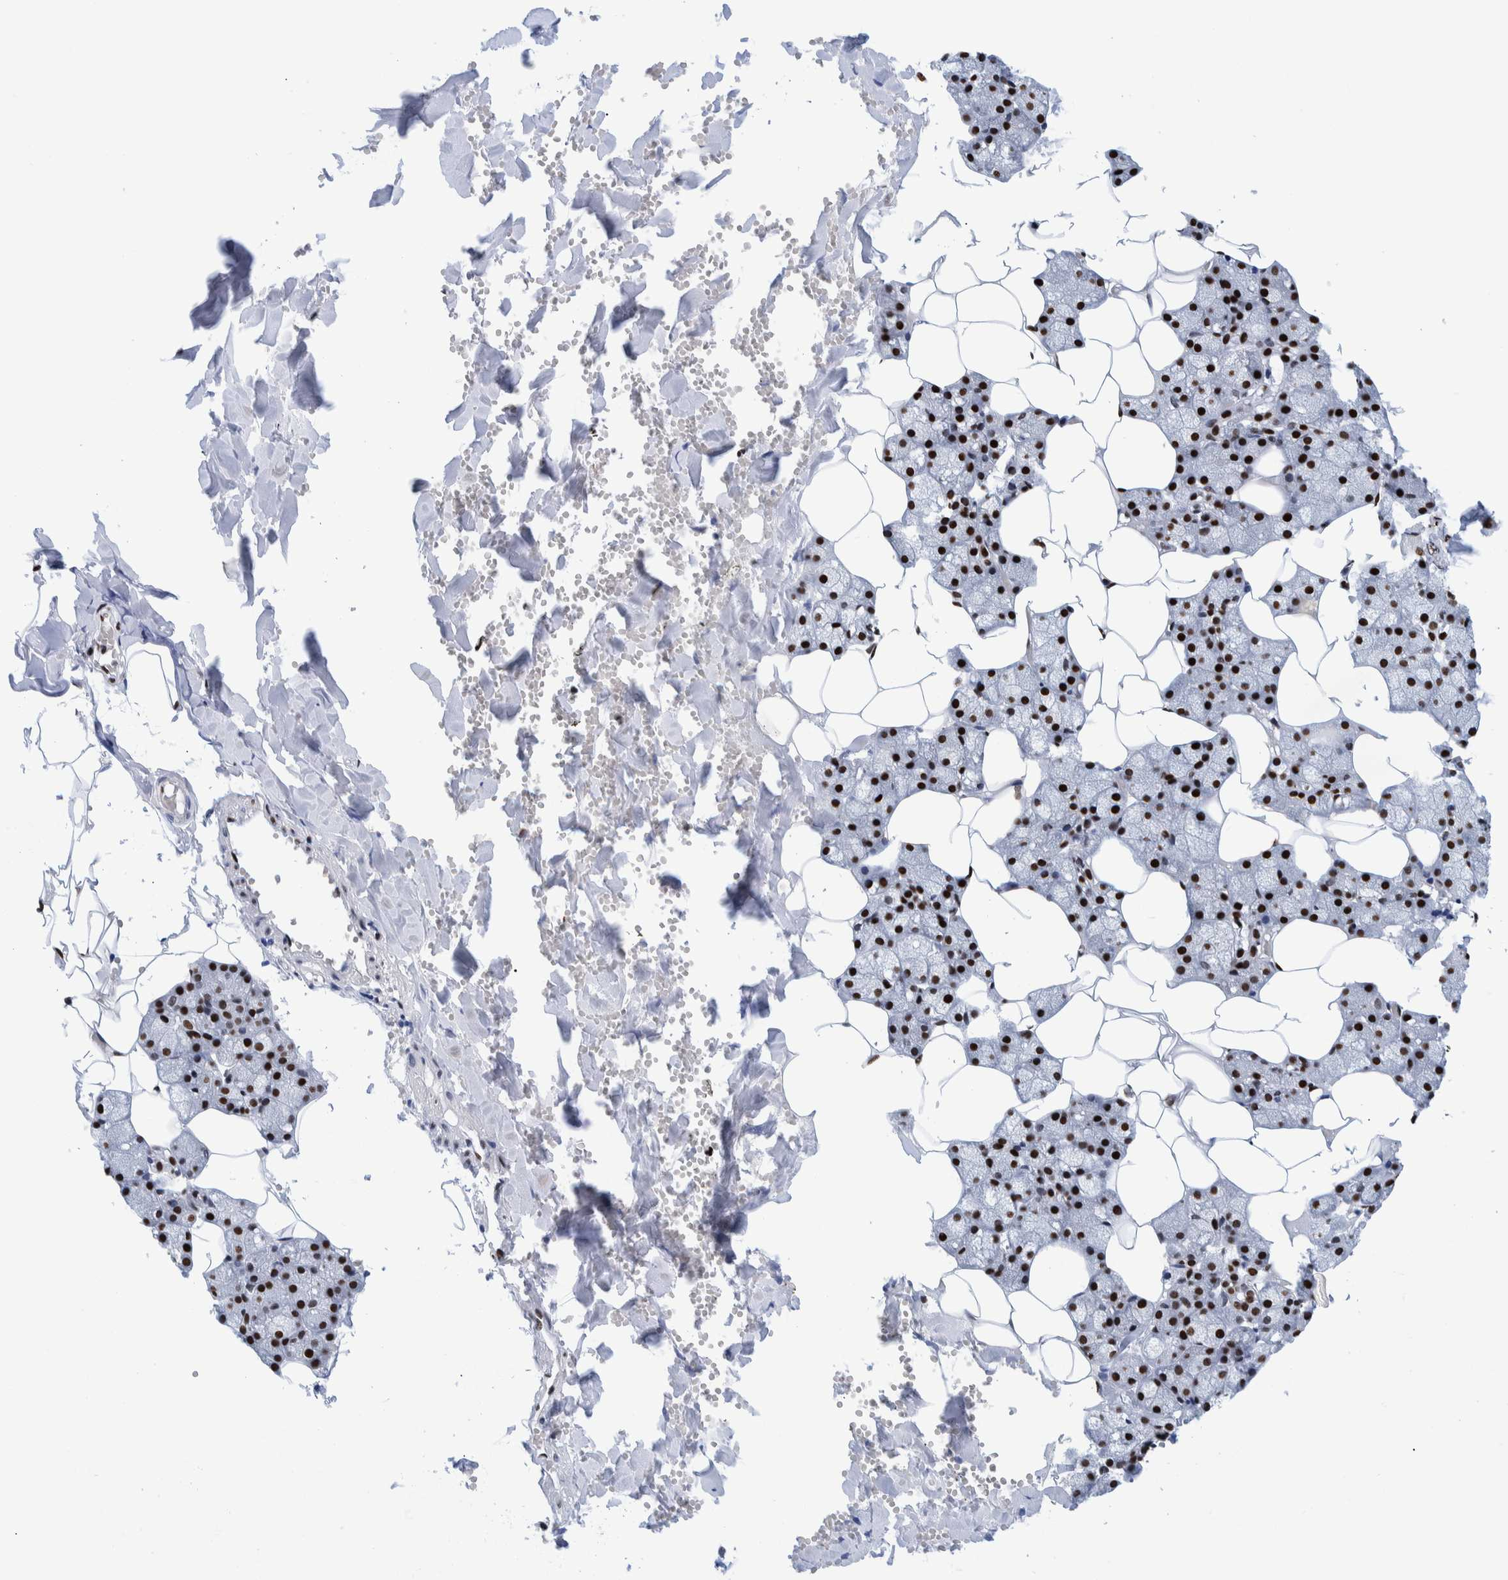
{"staining": {"intensity": "strong", "quantity": ">75%", "location": "nuclear"}, "tissue": "salivary gland", "cell_type": "Glandular cells", "image_type": "normal", "snomed": [{"axis": "morphology", "description": "Normal tissue, NOS"}, {"axis": "topography", "description": "Salivary gland"}], "caption": "Salivary gland stained with immunohistochemistry exhibits strong nuclear expression in about >75% of glandular cells.", "gene": "HEATR9", "patient": {"sex": "male", "age": 62}}